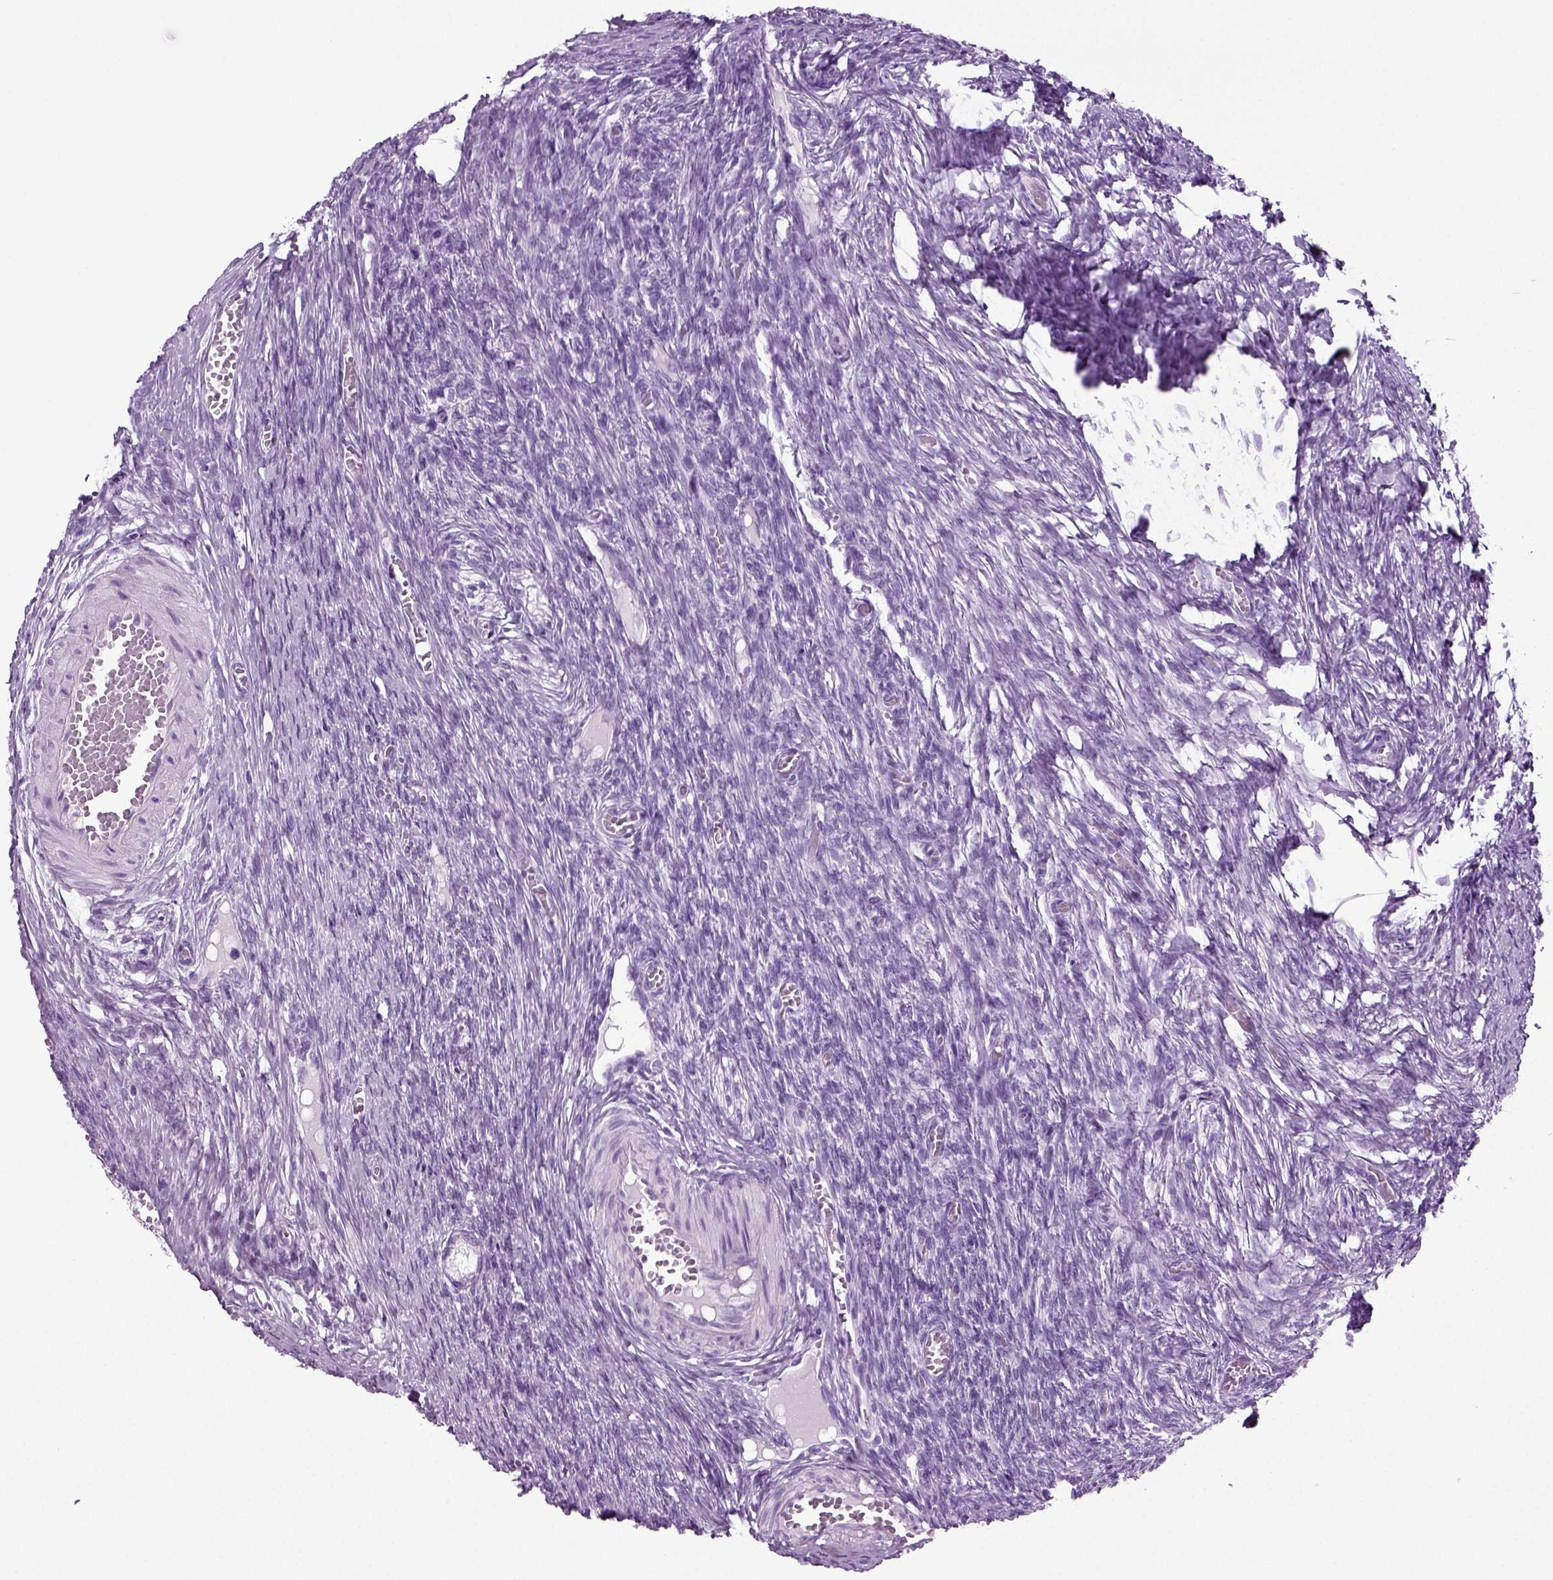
{"staining": {"intensity": "negative", "quantity": "none", "location": "none"}, "tissue": "ovary", "cell_type": "Follicle cells", "image_type": "normal", "snomed": [{"axis": "morphology", "description": "Normal tissue, NOS"}, {"axis": "topography", "description": "Ovary"}], "caption": "IHC image of normal ovary: human ovary stained with DAB demonstrates no significant protein expression in follicle cells. (DAB immunohistochemistry, high magnification).", "gene": "CD109", "patient": {"sex": "female", "age": 27}}